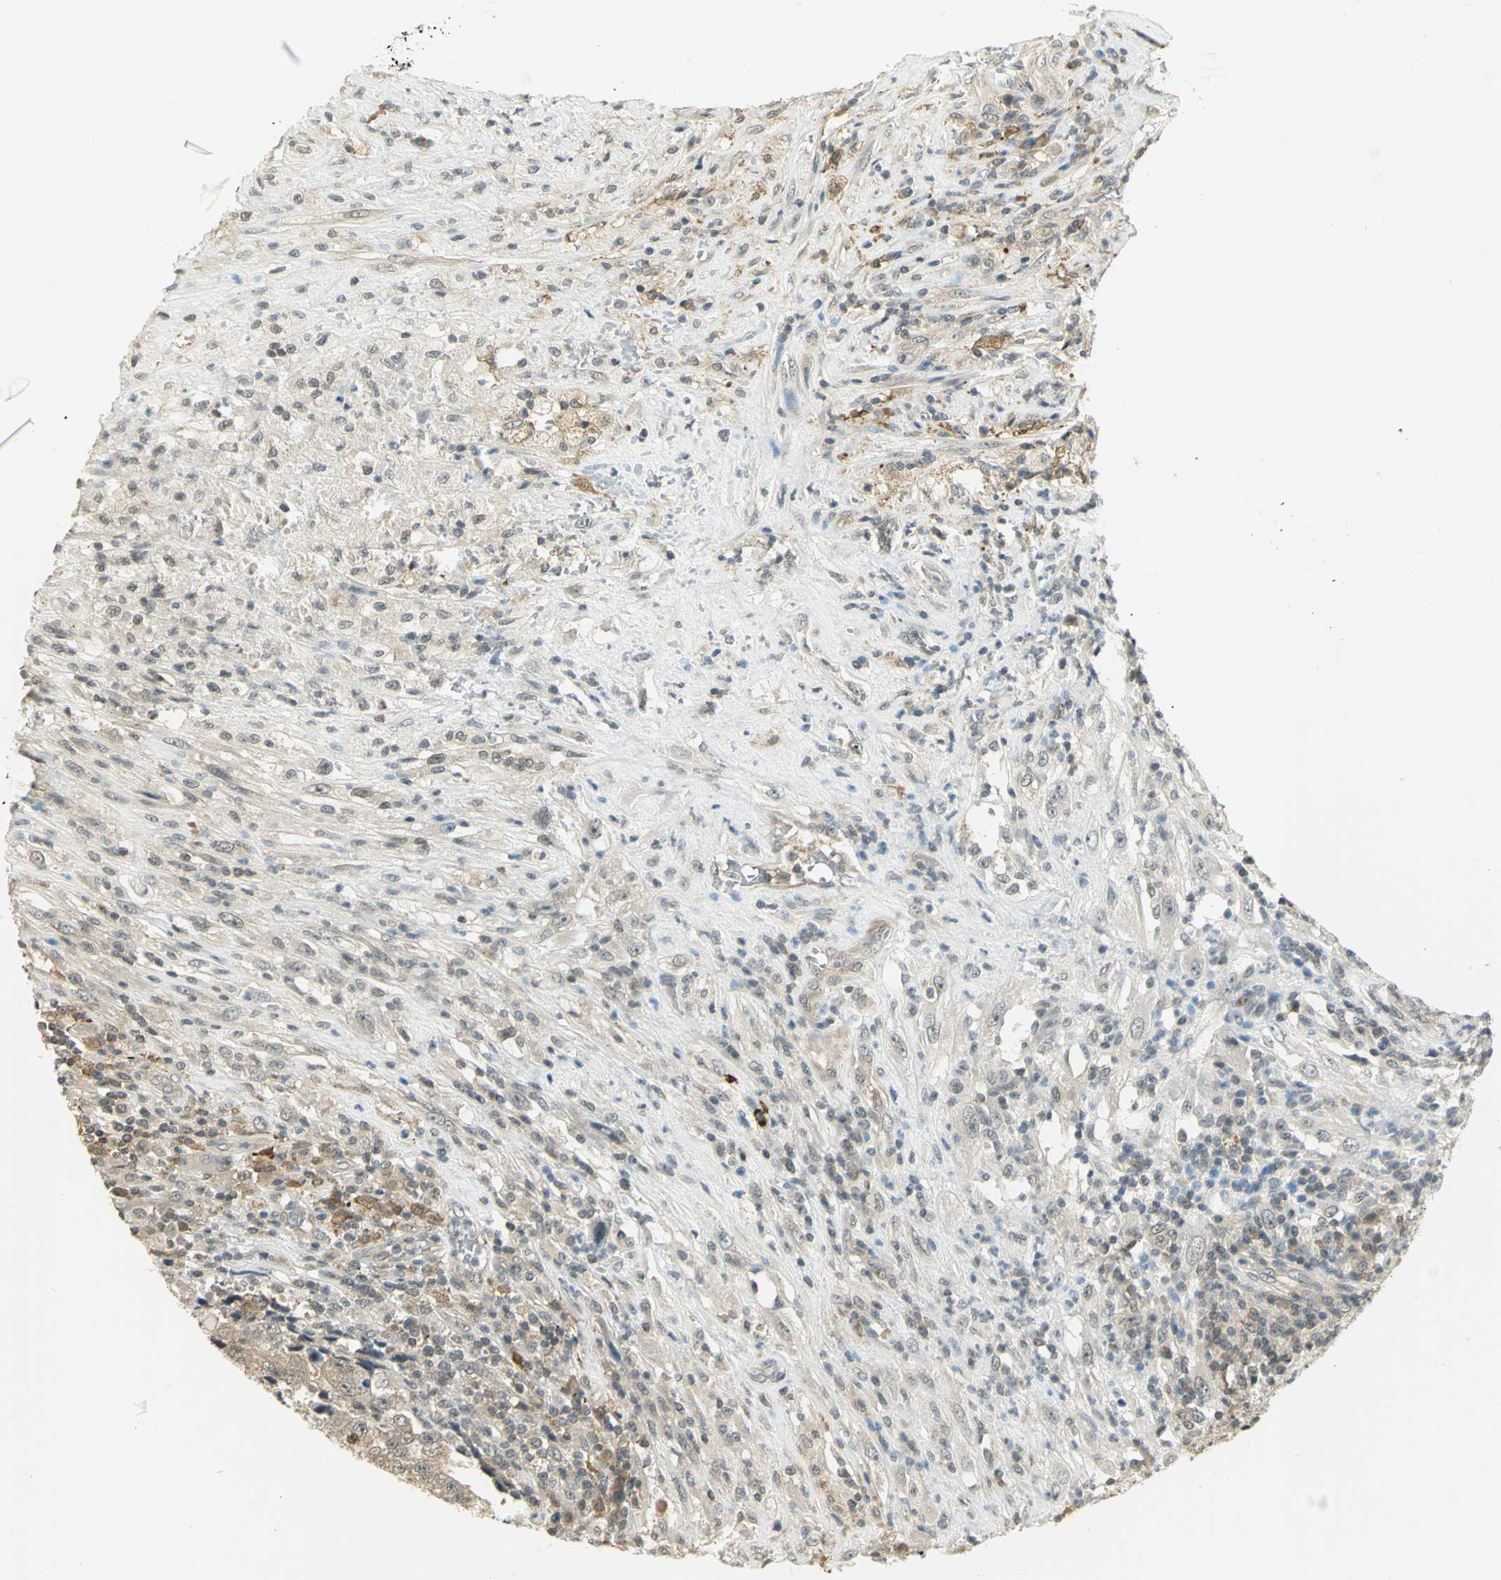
{"staining": {"intensity": "weak", "quantity": ">75%", "location": "cytoplasmic/membranous"}, "tissue": "testis cancer", "cell_type": "Tumor cells", "image_type": "cancer", "snomed": [{"axis": "morphology", "description": "Necrosis, NOS"}, {"axis": "morphology", "description": "Carcinoma, Embryonal, NOS"}, {"axis": "topography", "description": "Testis"}], "caption": "Tumor cells display weak cytoplasmic/membranous expression in about >75% of cells in testis embryonal carcinoma.", "gene": "CDC34", "patient": {"sex": "male", "age": 19}}